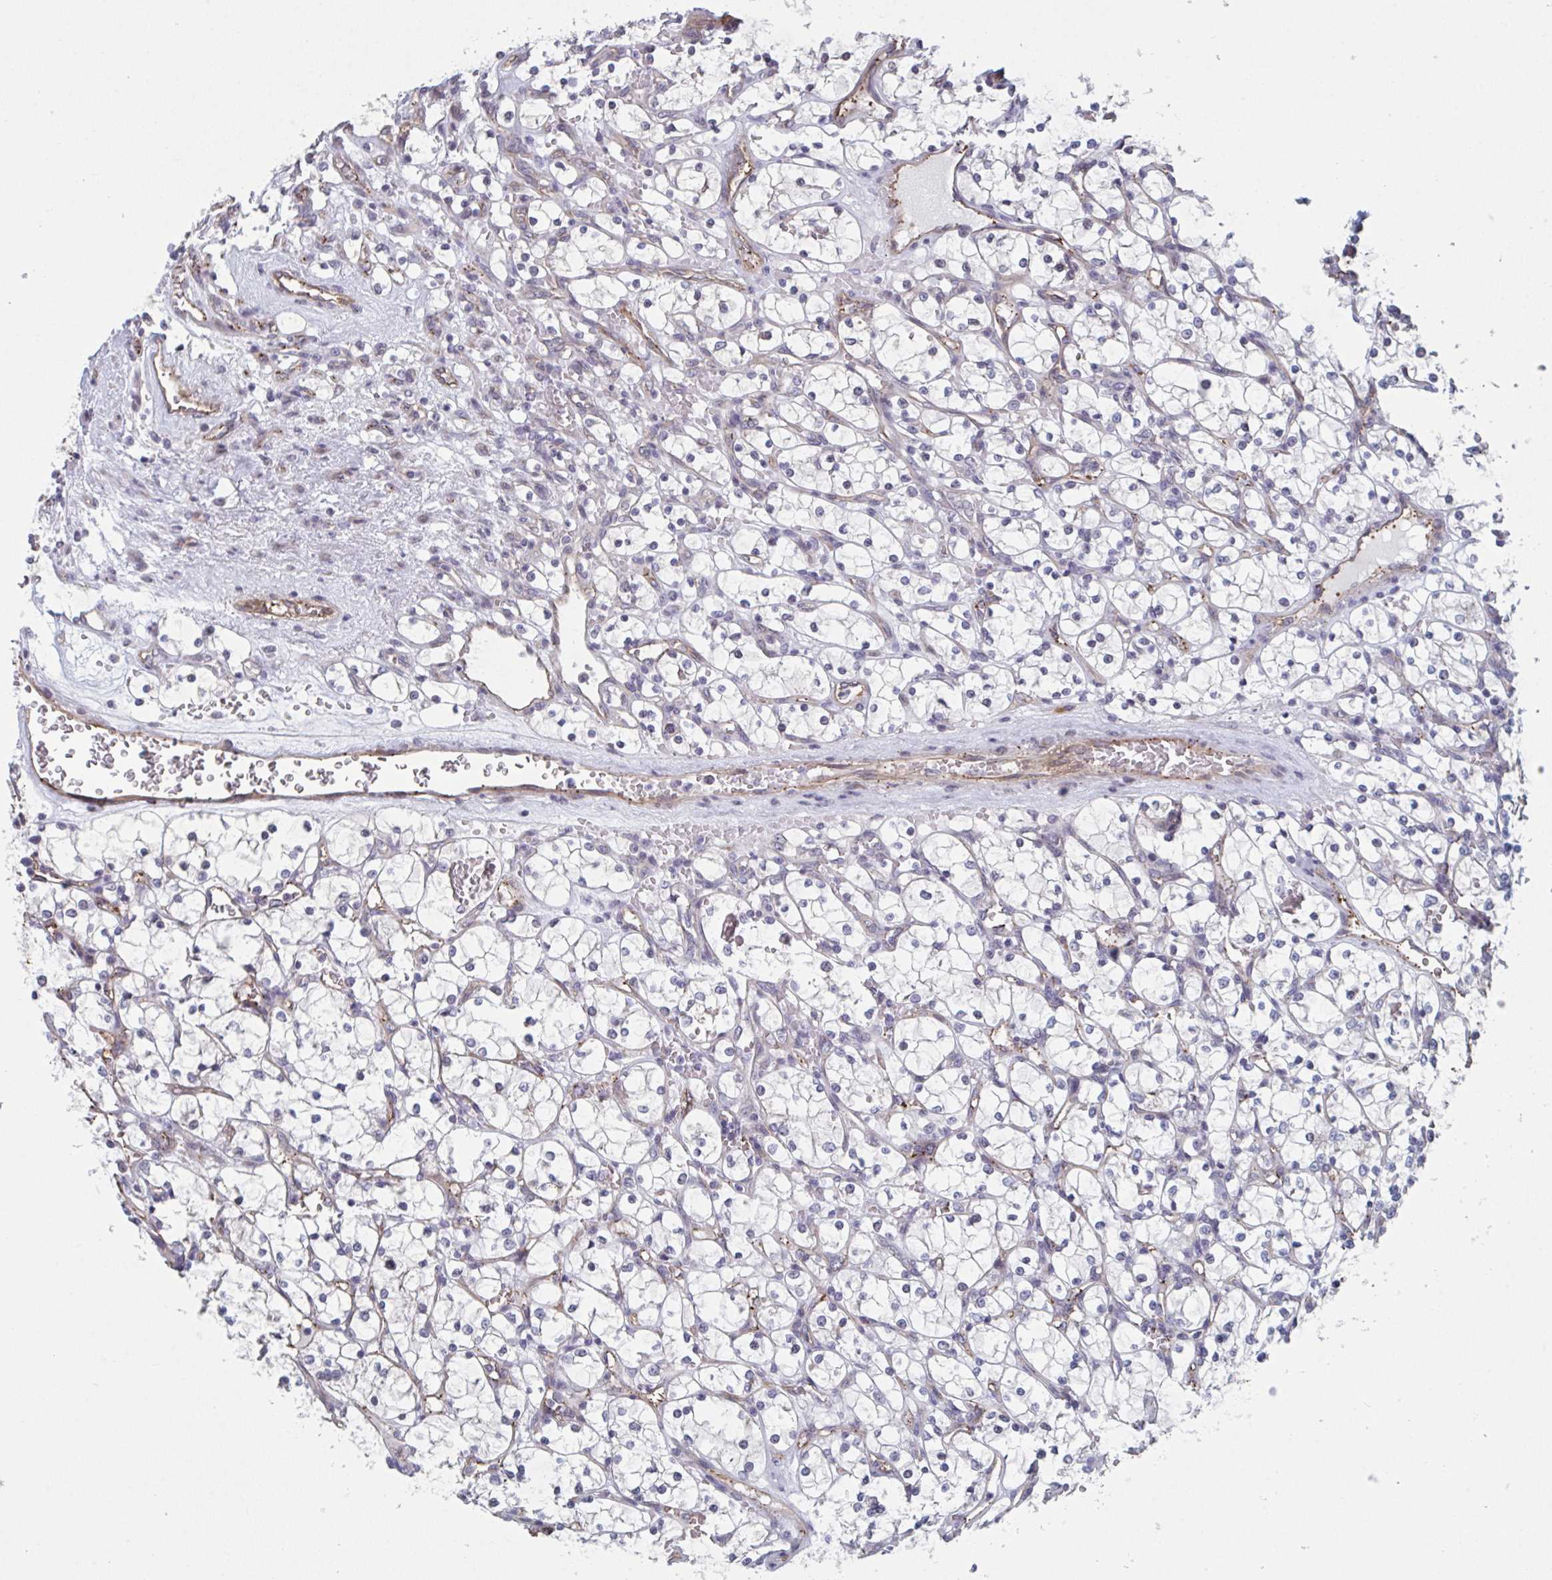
{"staining": {"intensity": "negative", "quantity": "none", "location": "none"}, "tissue": "renal cancer", "cell_type": "Tumor cells", "image_type": "cancer", "snomed": [{"axis": "morphology", "description": "Adenocarcinoma, NOS"}, {"axis": "topography", "description": "Kidney"}], "caption": "Protein analysis of renal cancer reveals no significant positivity in tumor cells. The staining was performed using DAB to visualize the protein expression in brown, while the nuclei were stained in blue with hematoxylin (Magnification: 20x).", "gene": "TNFSF10", "patient": {"sex": "female", "age": 69}}